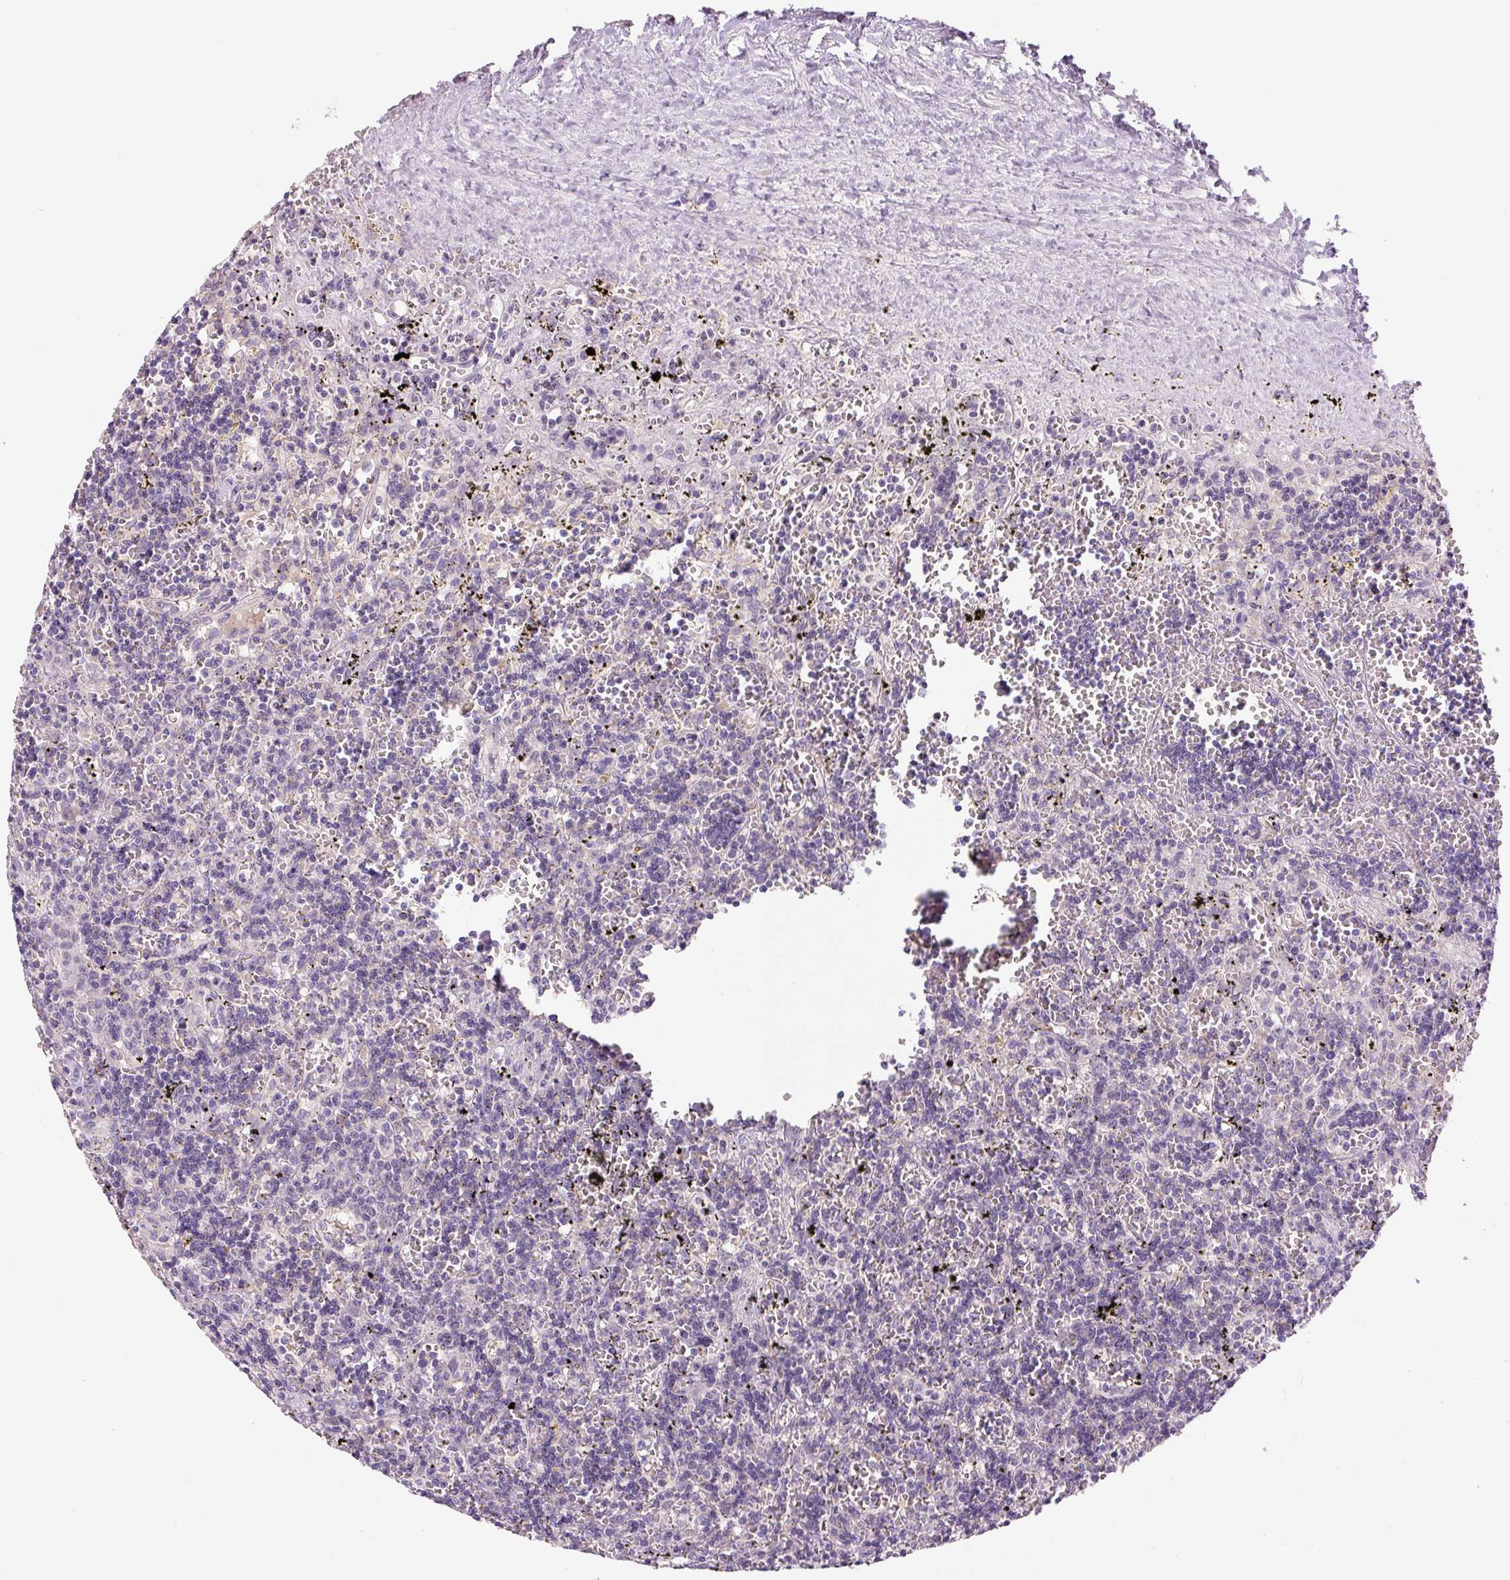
{"staining": {"intensity": "negative", "quantity": "none", "location": "none"}, "tissue": "lymphoma", "cell_type": "Tumor cells", "image_type": "cancer", "snomed": [{"axis": "morphology", "description": "Malignant lymphoma, non-Hodgkin's type, Low grade"}, {"axis": "topography", "description": "Spleen"}], "caption": "Tumor cells show no significant protein staining in lymphoma.", "gene": "FABP7", "patient": {"sex": "male", "age": 60}}